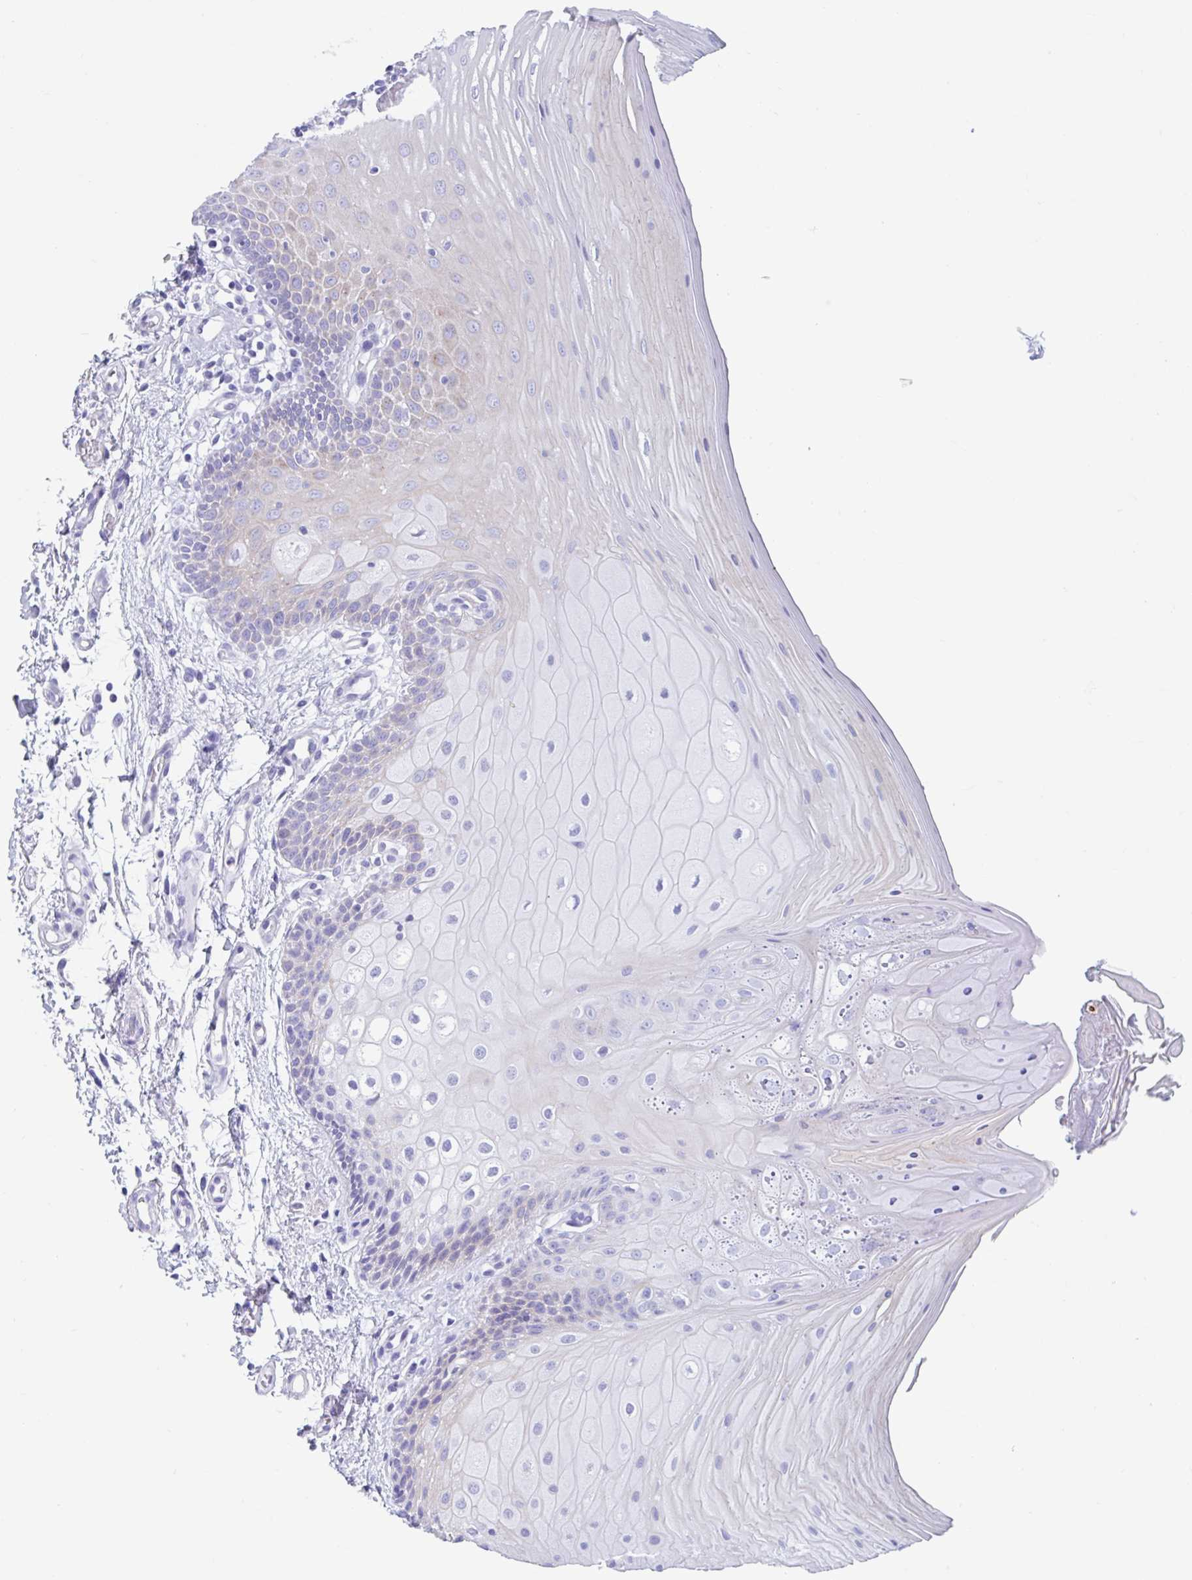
{"staining": {"intensity": "weak", "quantity": "<25%", "location": "cytoplasmic/membranous"}, "tissue": "oral mucosa", "cell_type": "Squamous epithelial cells", "image_type": "normal", "snomed": [{"axis": "morphology", "description": "Normal tissue, NOS"}, {"axis": "topography", "description": "Oral tissue"}, {"axis": "topography", "description": "Tounge, NOS"}, {"axis": "topography", "description": "Head-Neck"}], "caption": "Immunohistochemistry (IHC) photomicrograph of unremarkable oral mucosa: oral mucosa stained with DAB displays no significant protein expression in squamous epithelial cells.", "gene": "CPTP", "patient": {"sex": "female", "age": 84}}